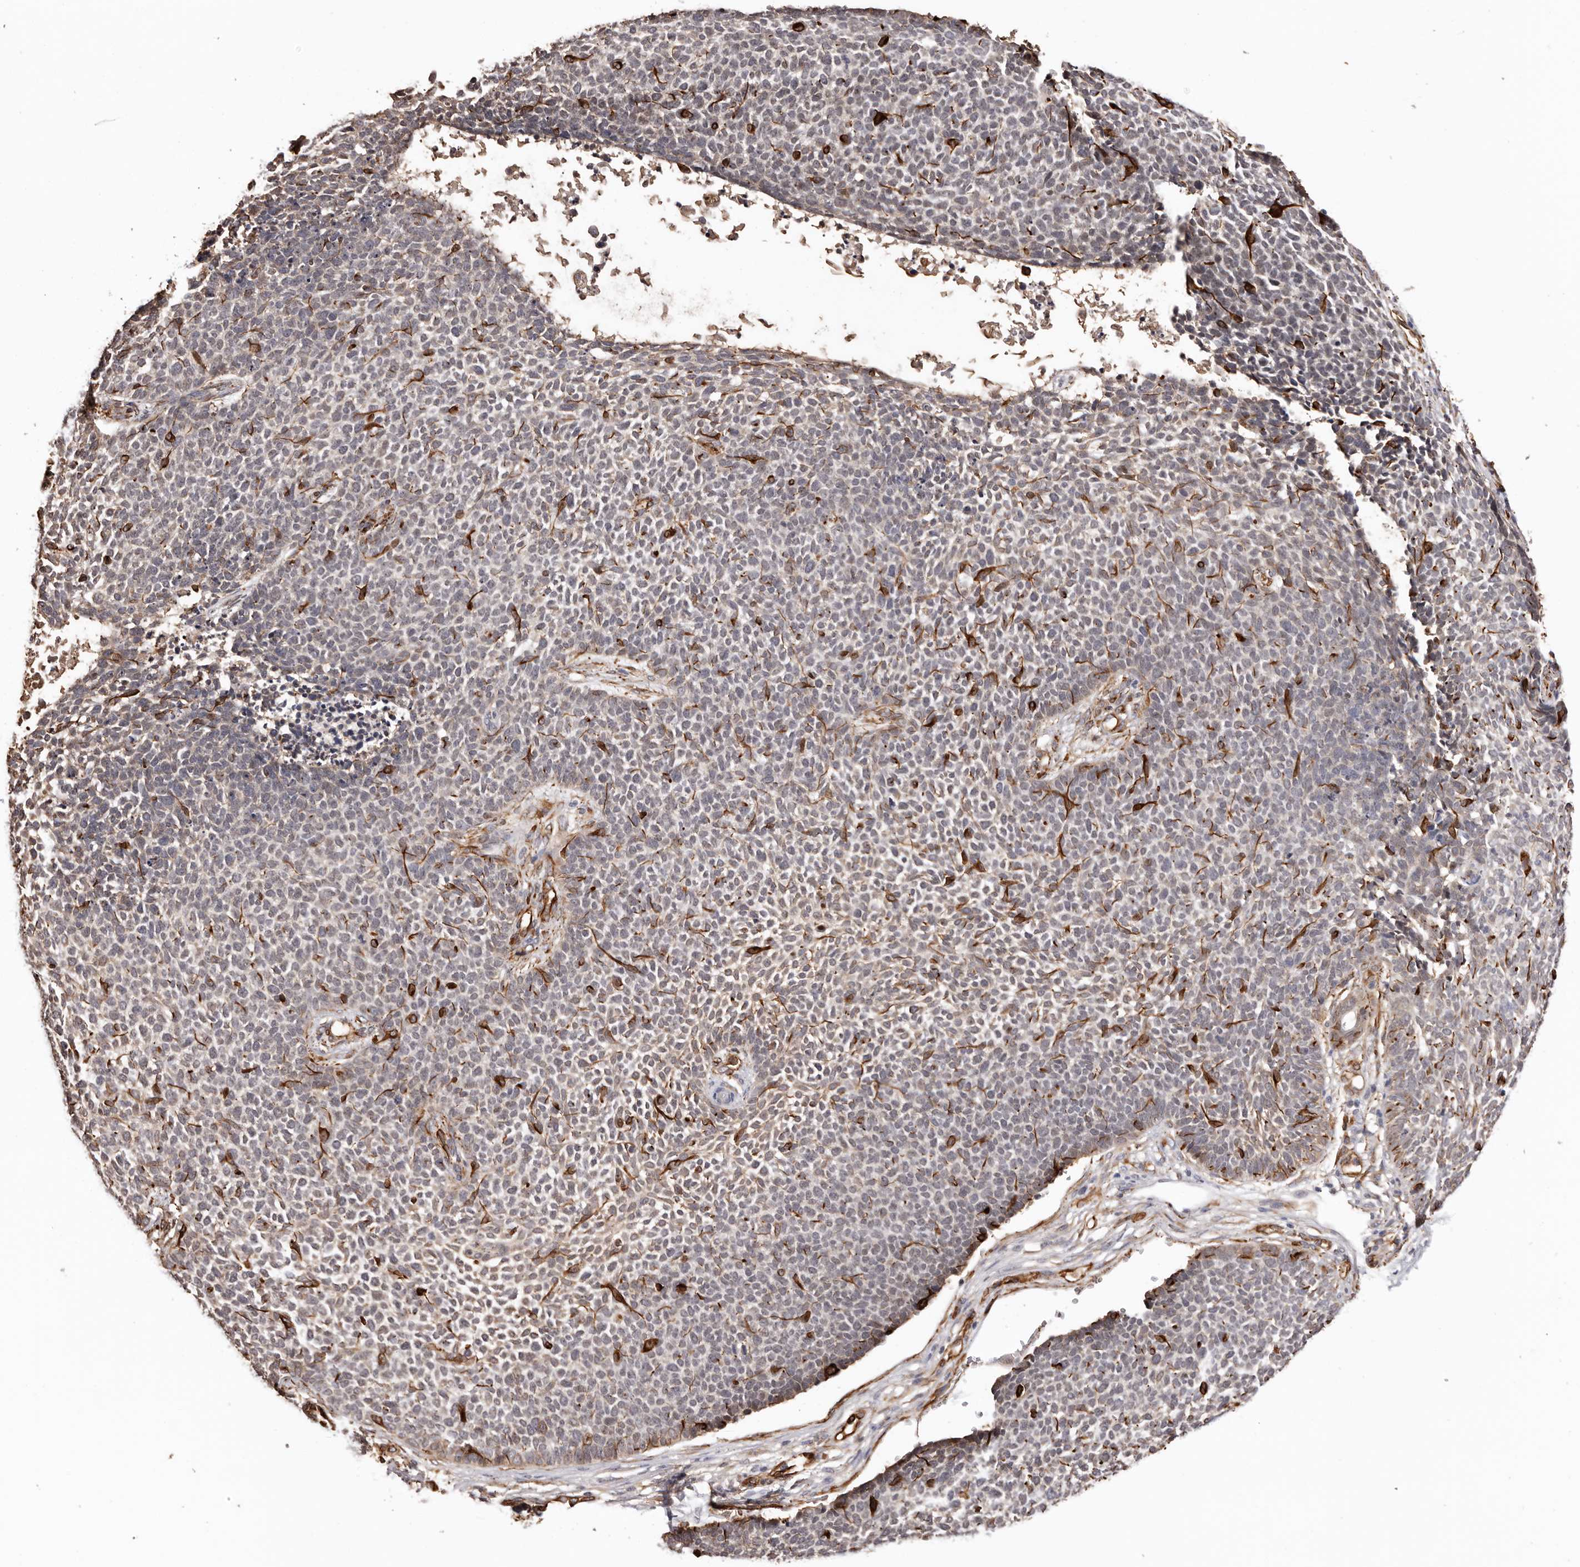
{"staining": {"intensity": "negative", "quantity": "none", "location": "none"}, "tissue": "skin cancer", "cell_type": "Tumor cells", "image_type": "cancer", "snomed": [{"axis": "morphology", "description": "Basal cell carcinoma"}, {"axis": "topography", "description": "Skin"}], "caption": "Photomicrograph shows no significant protein staining in tumor cells of skin basal cell carcinoma.", "gene": "ZNF557", "patient": {"sex": "female", "age": 84}}